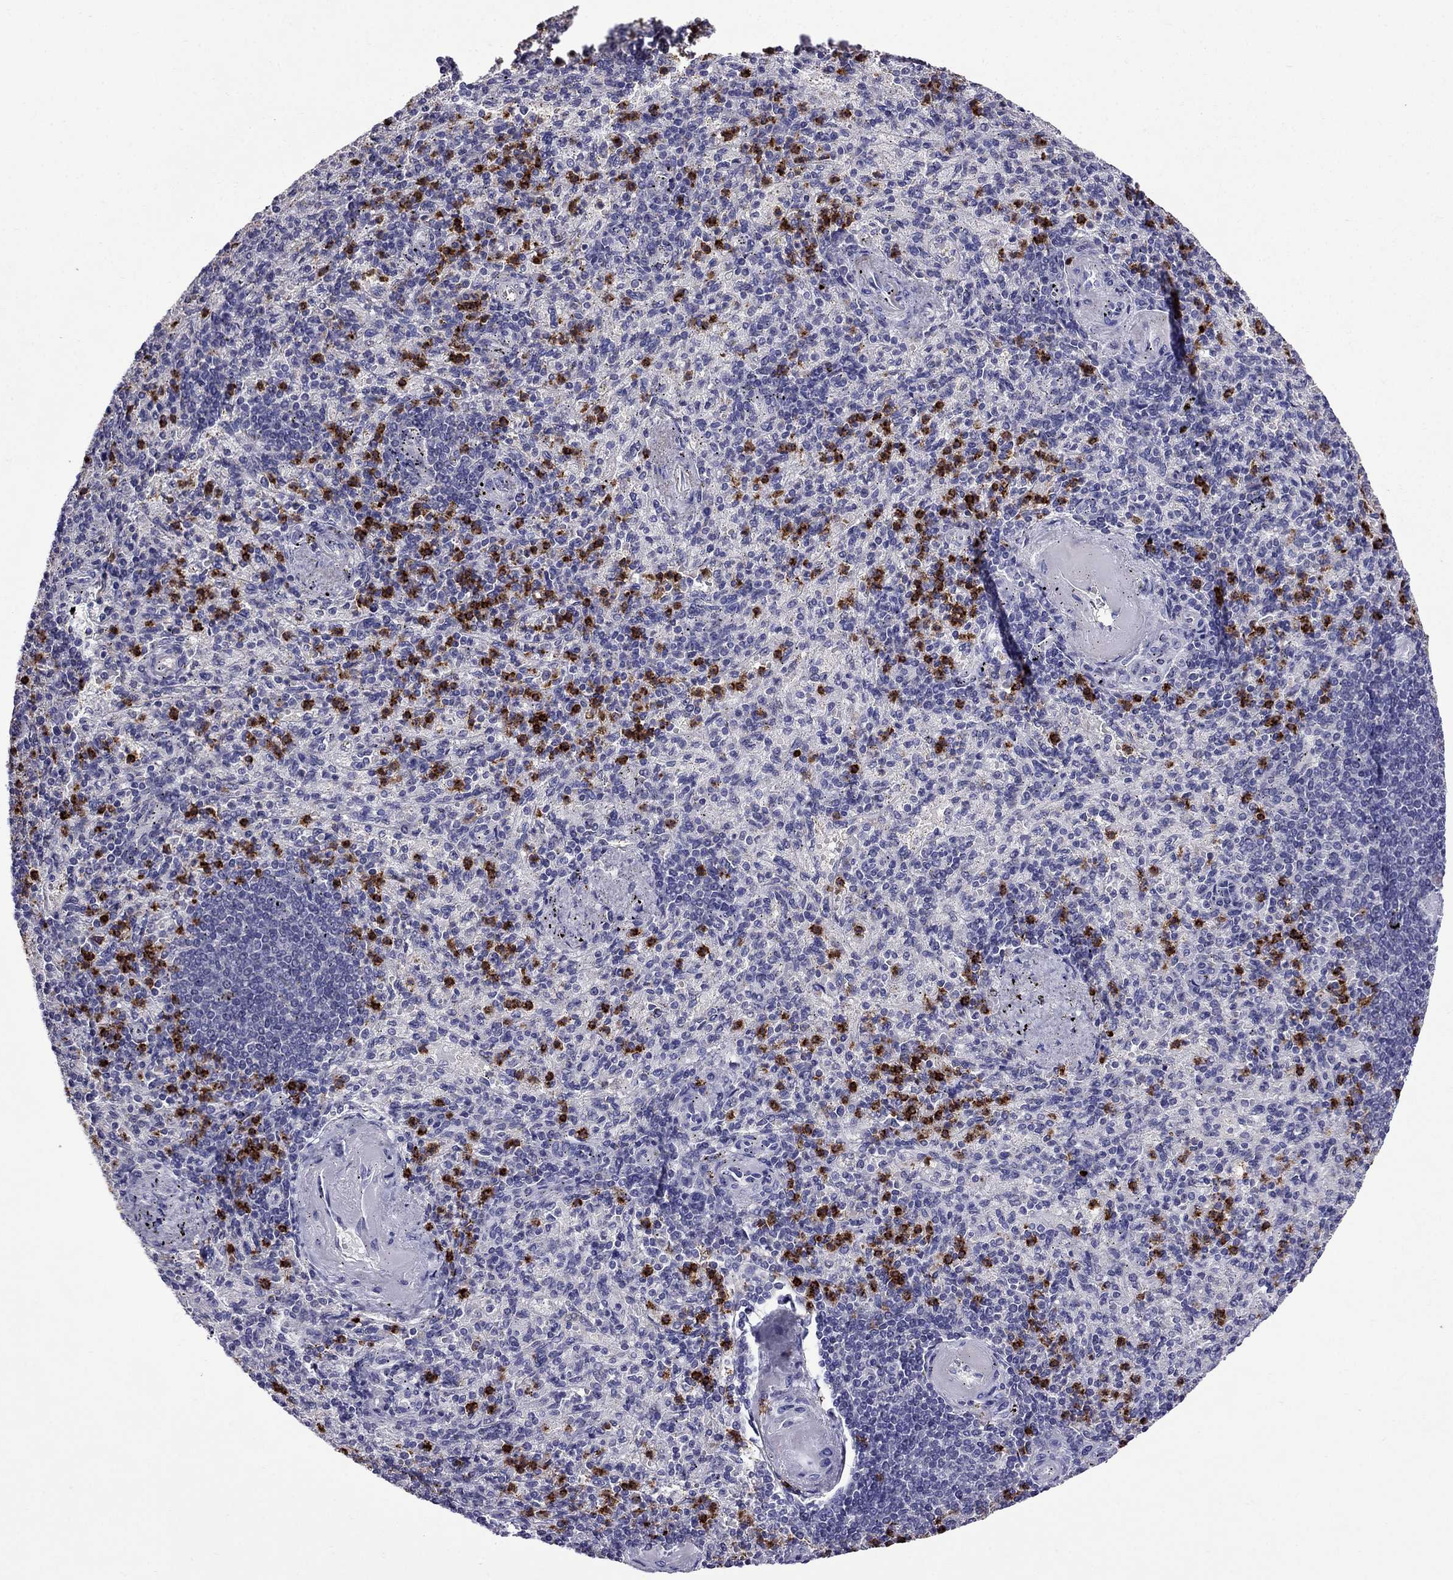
{"staining": {"intensity": "strong", "quantity": "<25%", "location": "cytoplasmic/membranous"}, "tissue": "spleen", "cell_type": "Cells in red pulp", "image_type": "normal", "snomed": [{"axis": "morphology", "description": "Normal tissue, NOS"}, {"axis": "topography", "description": "Spleen"}], "caption": "The micrograph shows a brown stain indicating the presence of a protein in the cytoplasmic/membranous of cells in red pulp in spleen. The protein of interest is shown in brown color, while the nuclei are stained blue.", "gene": "OLFM4", "patient": {"sex": "female", "age": 74}}